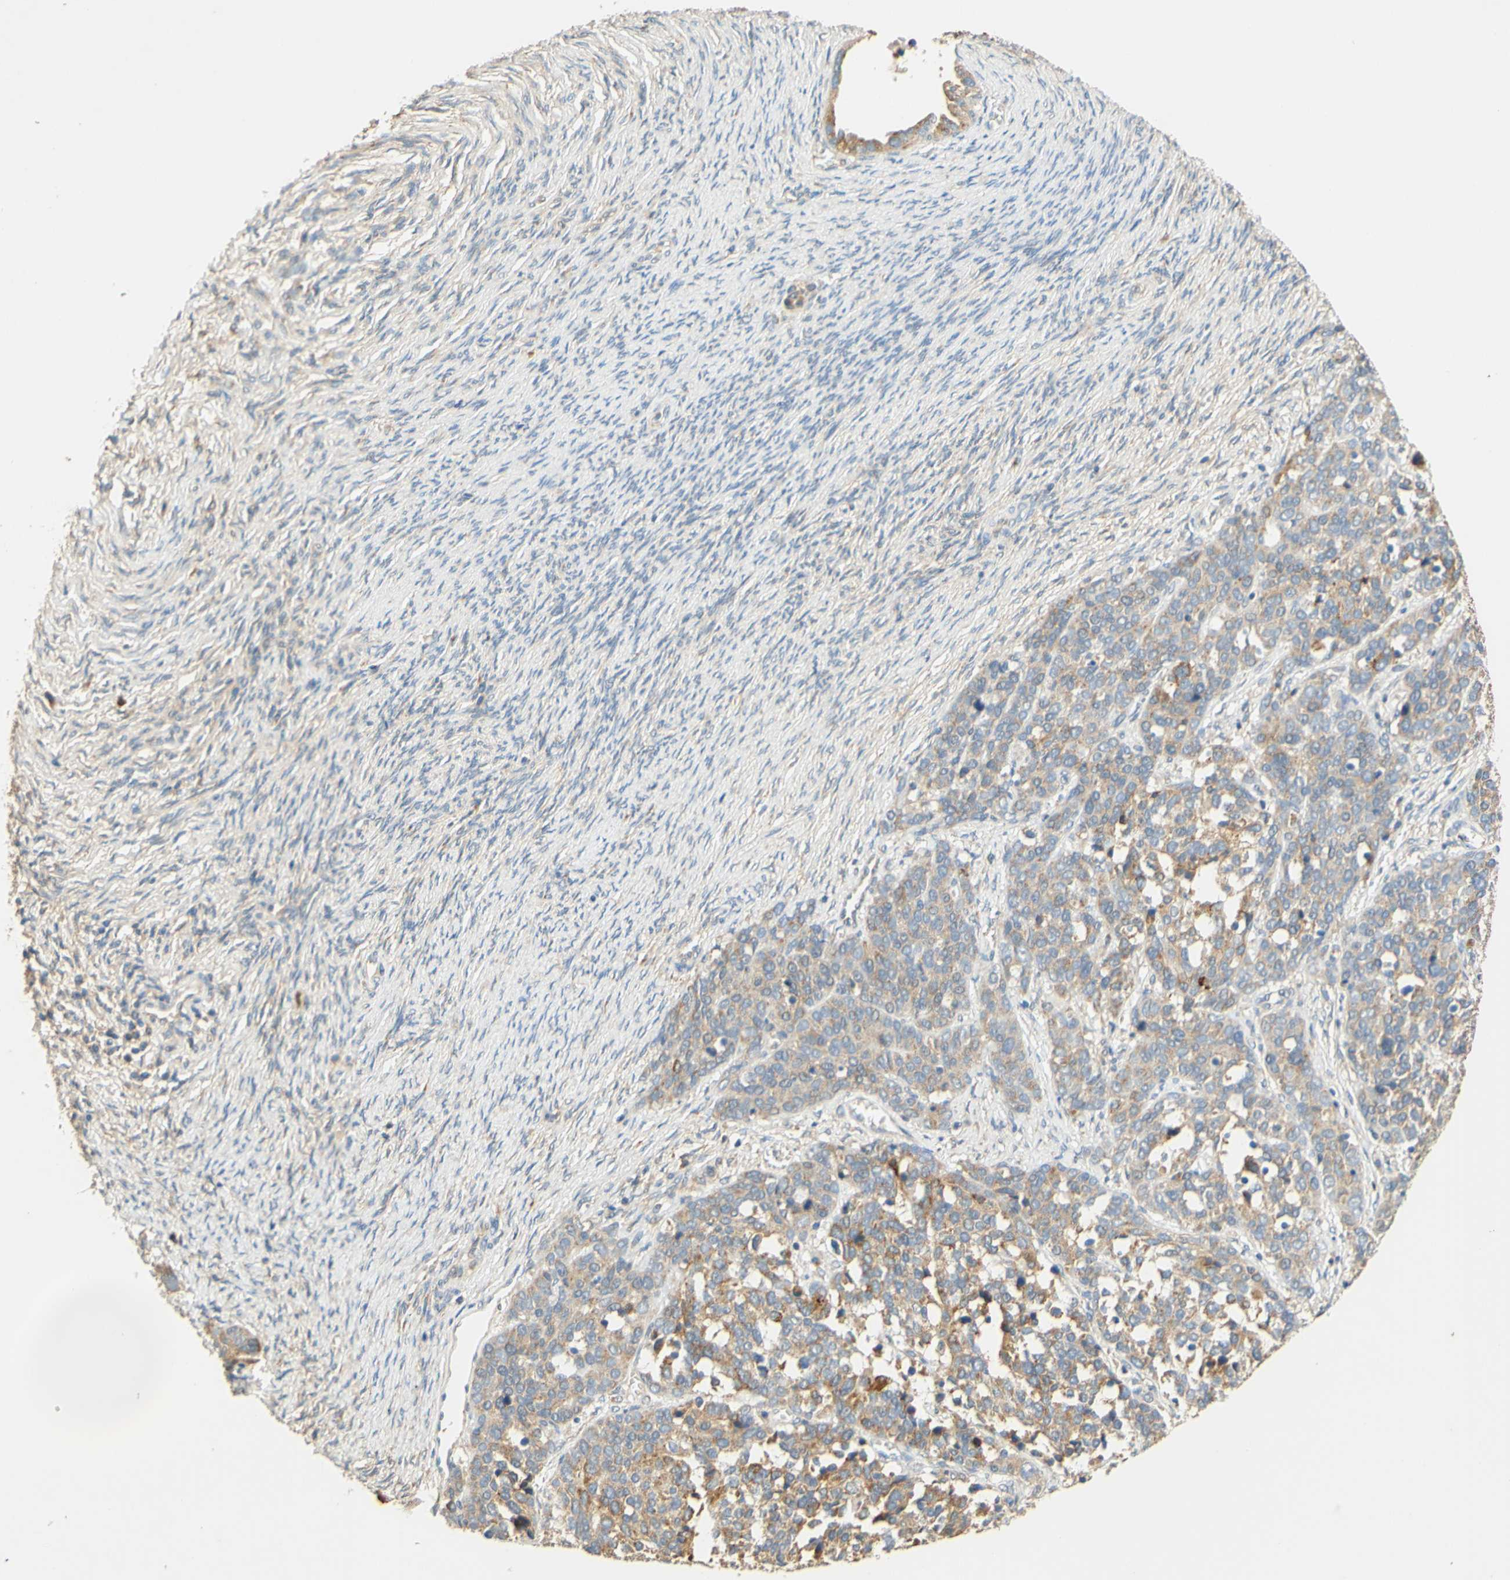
{"staining": {"intensity": "moderate", "quantity": ">75%", "location": "cytoplasmic/membranous"}, "tissue": "ovarian cancer", "cell_type": "Tumor cells", "image_type": "cancer", "snomed": [{"axis": "morphology", "description": "Cystadenocarcinoma, serous, NOS"}, {"axis": "topography", "description": "Ovary"}], "caption": "Tumor cells exhibit medium levels of moderate cytoplasmic/membranous staining in approximately >75% of cells in serous cystadenocarcinoma (ovarian). (Stains: DAB (3,3'-diaminobenzidine) in brown, nuclei in blue, Microscopy: brightfield microscopy at high magnification).", "gene": "ENTREP2", "patient": {"sex": "female", "age": 44}}